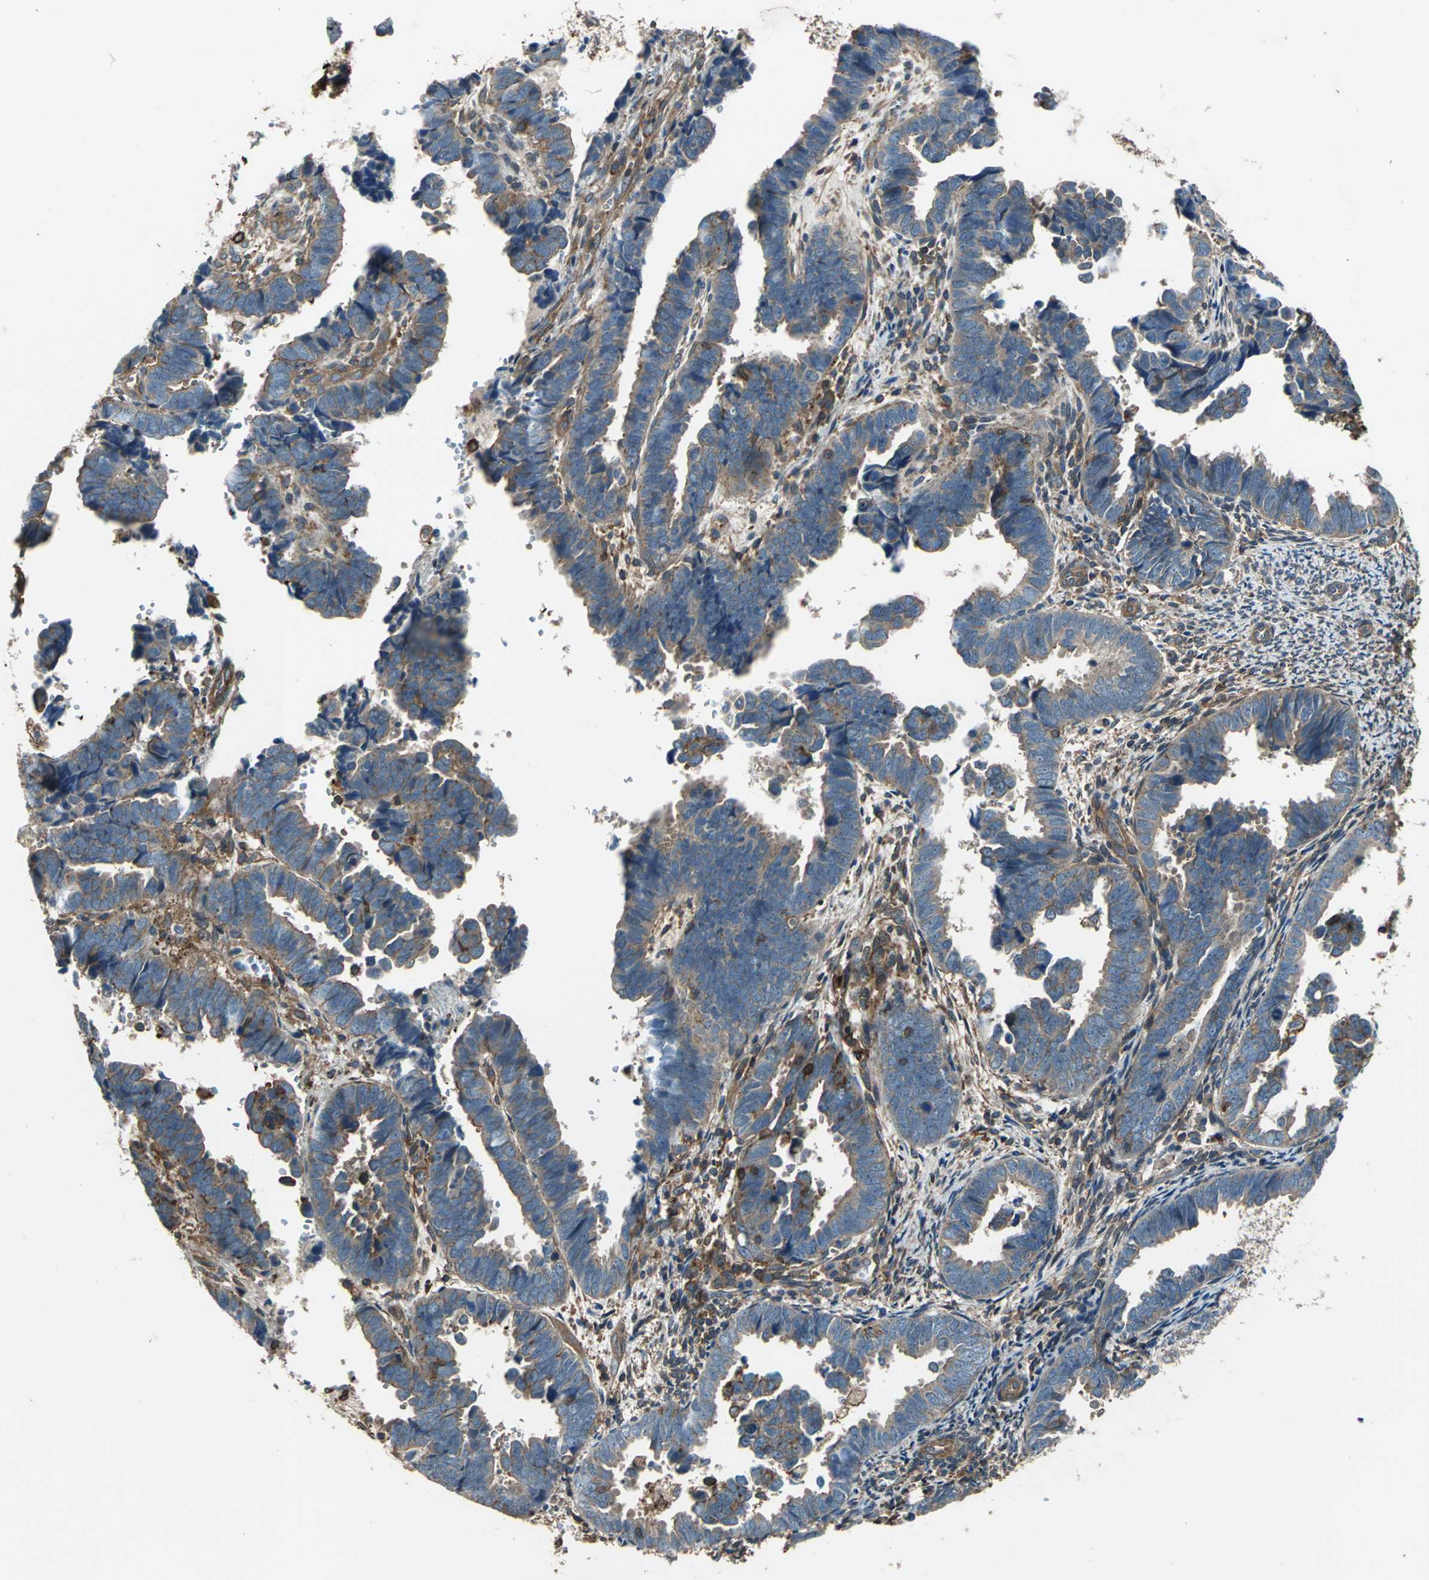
{"staining": {"intensity": "moderate", "quantity": ">75%", "location": "cytoplasmic/membranous"}, "tissue": "endometrial cancer", "cell_type": "Tumor cells", "image_type": "cancer", "snomed": [{"axis": "morphology", "description": "Adenocarcinoma, NOS"}, {"axis": "topography", "description": "Endometrium"}], "caption": "An immunohistochemistry (IHC) image of tumor tissue is shown. Protein staining in brown labels moderate cytoplasmic/membranous positivity in adenocarcinoma (endometrial) within tumor cells.", "gene": "PARVA", "patient": {"sex": "female", "age": 75}}